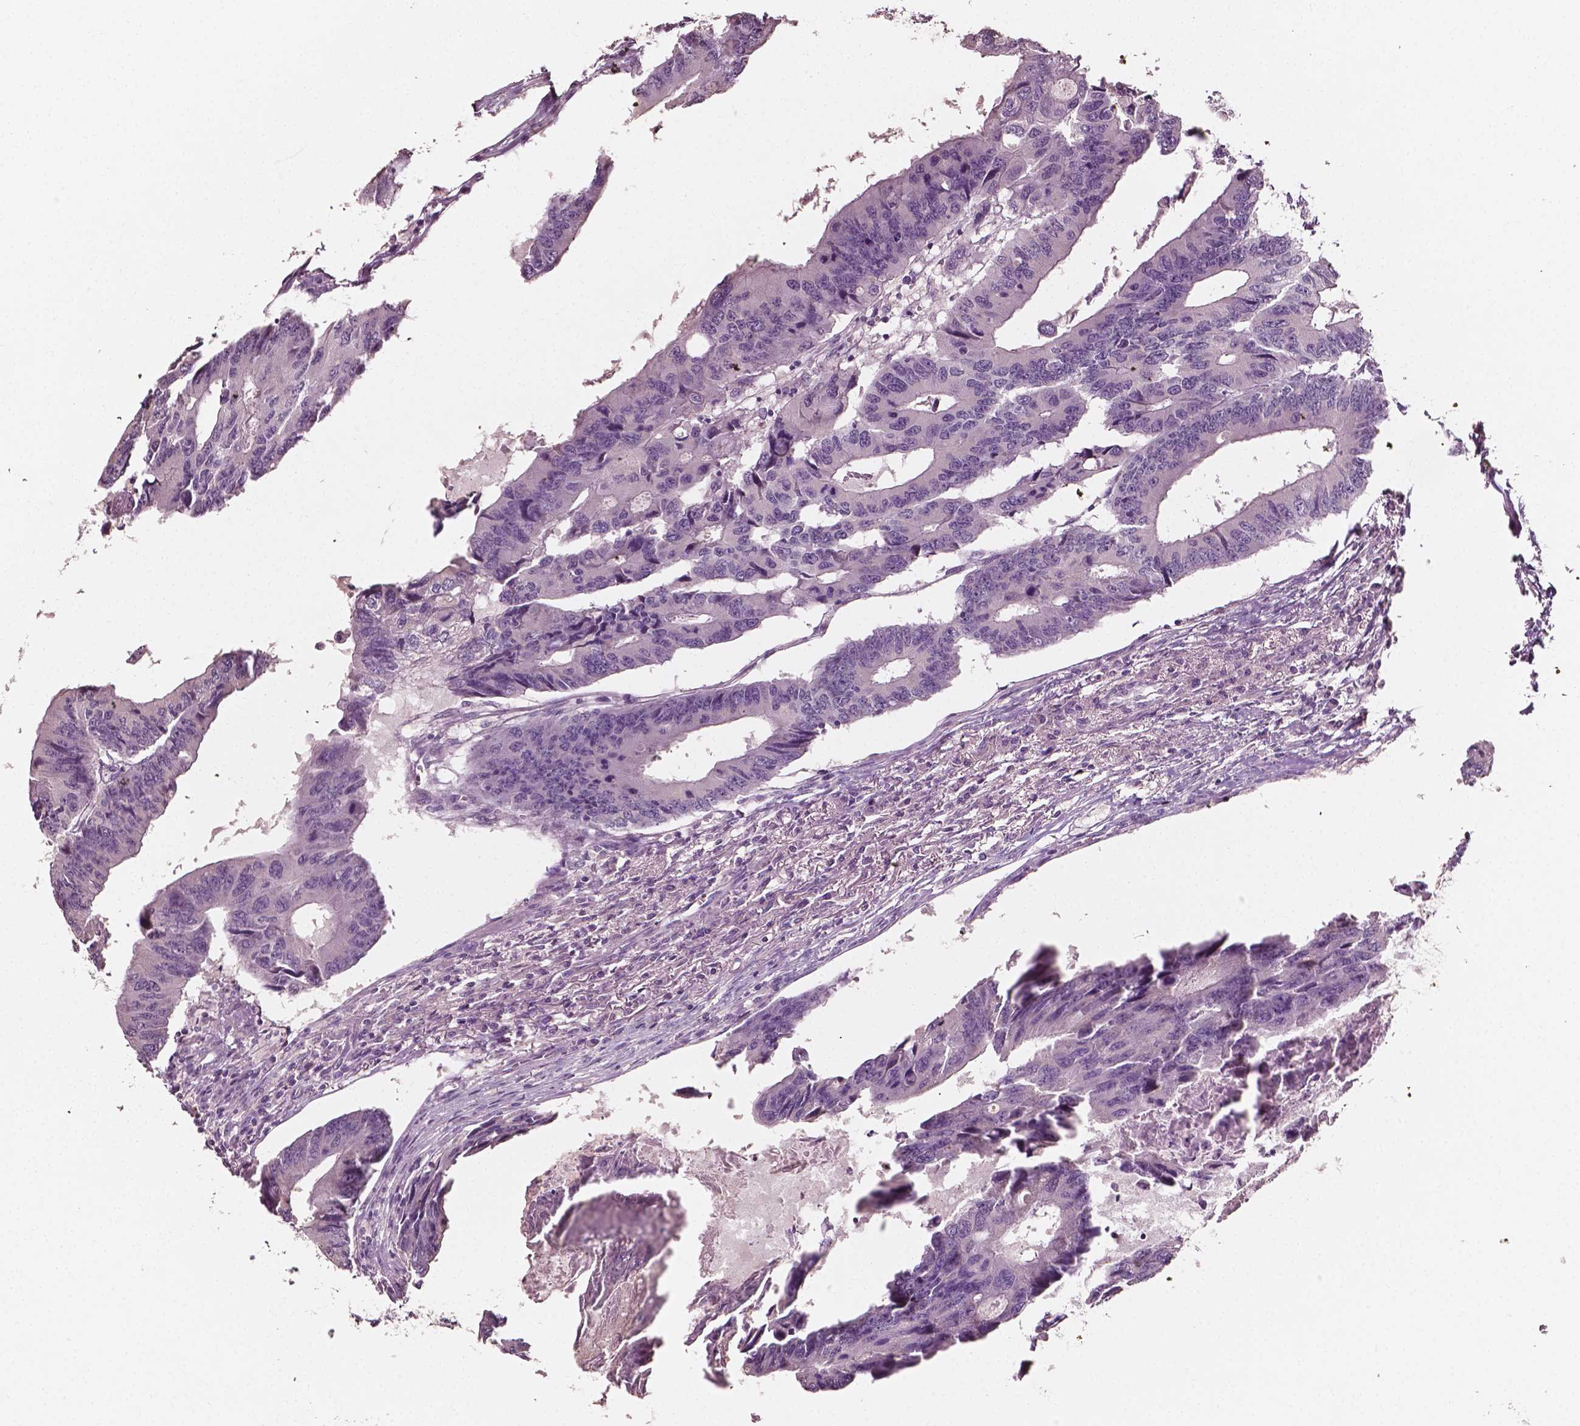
{"staining": {"intensity": "weak", "quantity": "<25%", "location": "cytoplasmic/membranous"}, "tissue": "colorectal cancer", "cell_type": "Tumor cells", "image_type": "cancer", "snomed": [{"axis": "morphology", "description": "Adenocarcinoma, NOS"}, {"axis": "topography", "description": "Colon"}], "caption": "Image shows no significant protein expression in tumor cells of colorectal cancer.", "gene": "PLA2R1", "patient": {"sex": "male", "age": 53}}